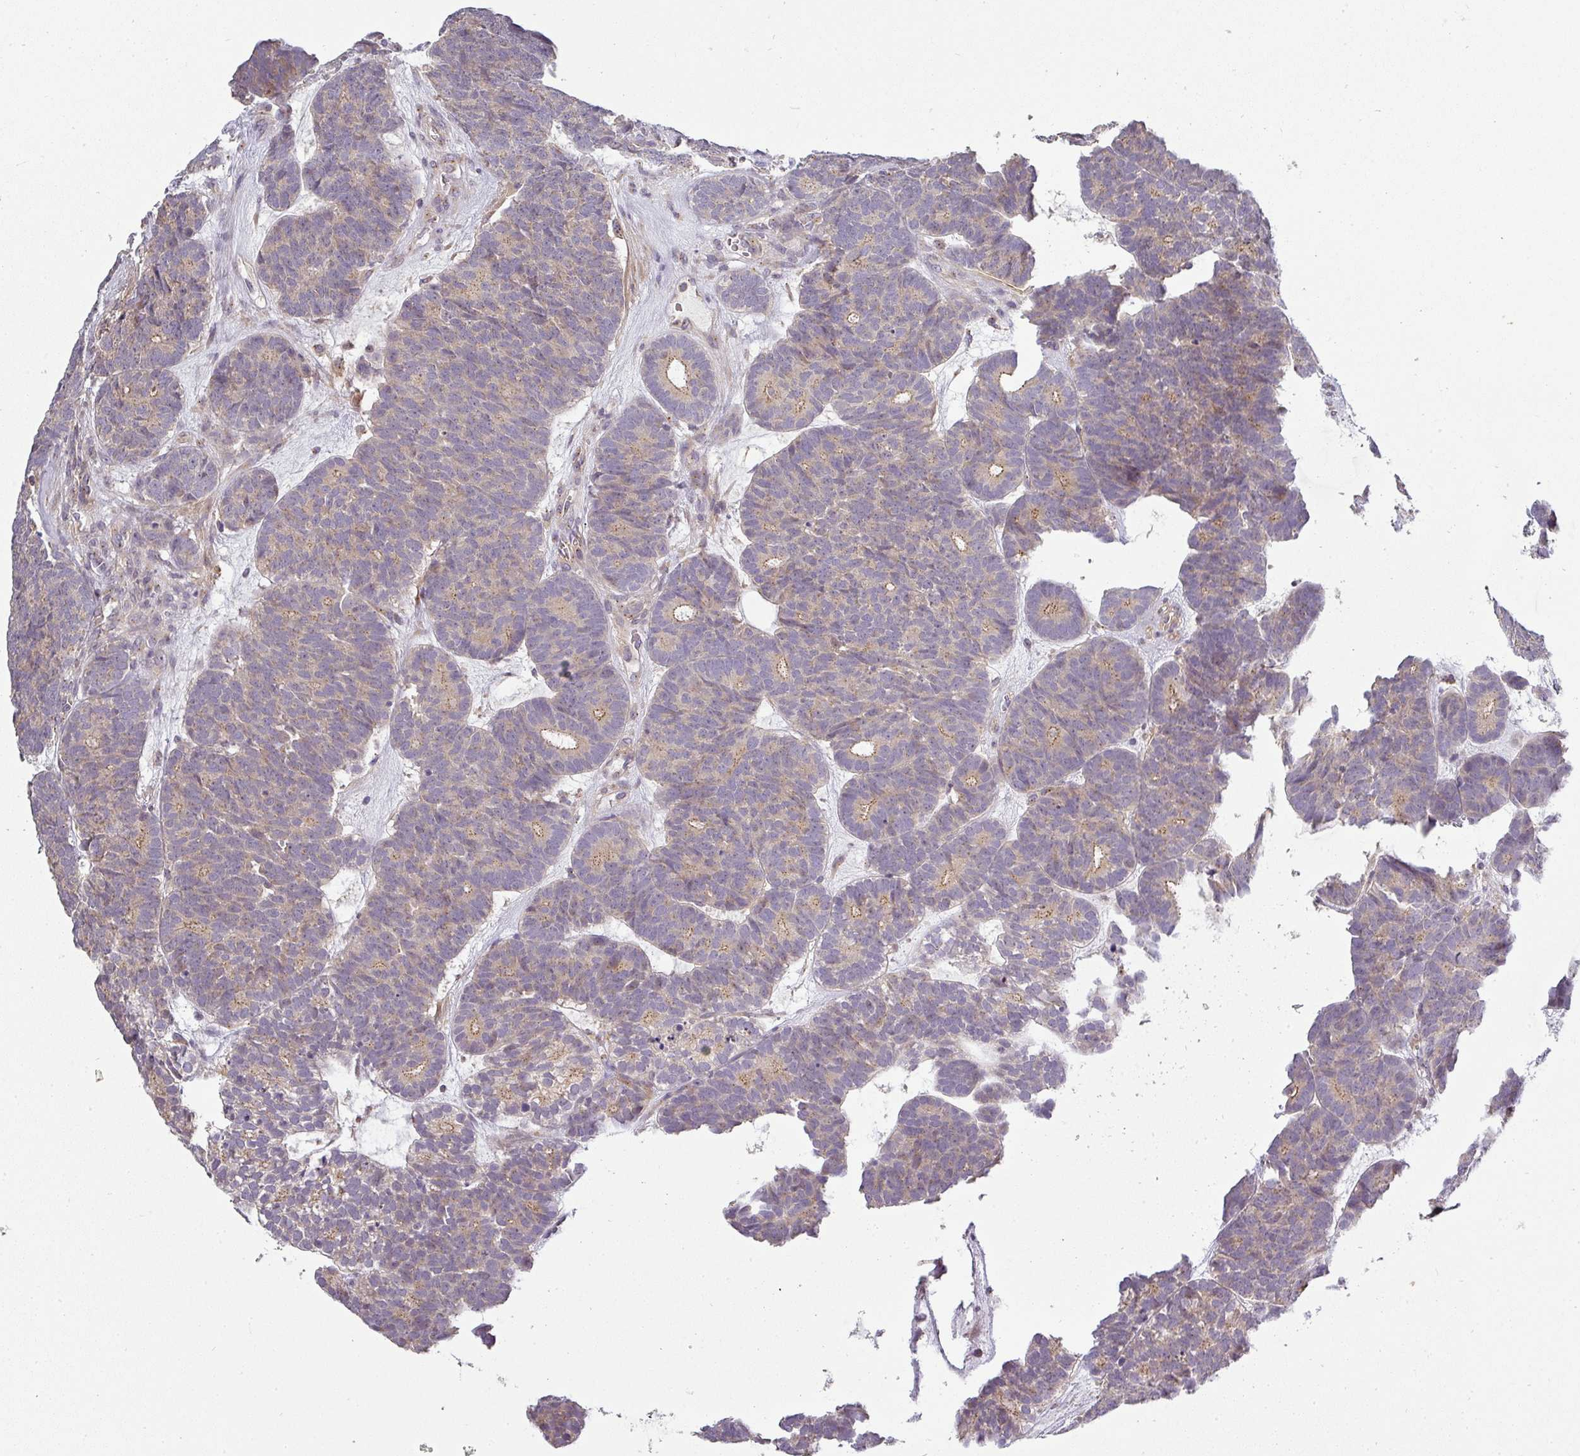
{"staining": {"intensity": "weak", "quantity": "<25%", "location": "cytoplasmic/membranous"}, "tissue": "head and neck cancer", "cell_type": "Tumor cells", "image_type": "cancer", "snomed": [{"axis": "morphology", "description": "Adenocarcinoma, NOS"}, {"axis": "topography", "description": "Head-Neck"}], "caption": "Immunohistochemistry (IHC) of human head and neck adenocarcinoma exhibits no staining in tumor cells. (DAB immunohistochemistry (IHC) with hematoxylin counter stain).", "gene": "NIN", "patient": {"sex": "female", "age": 81}}